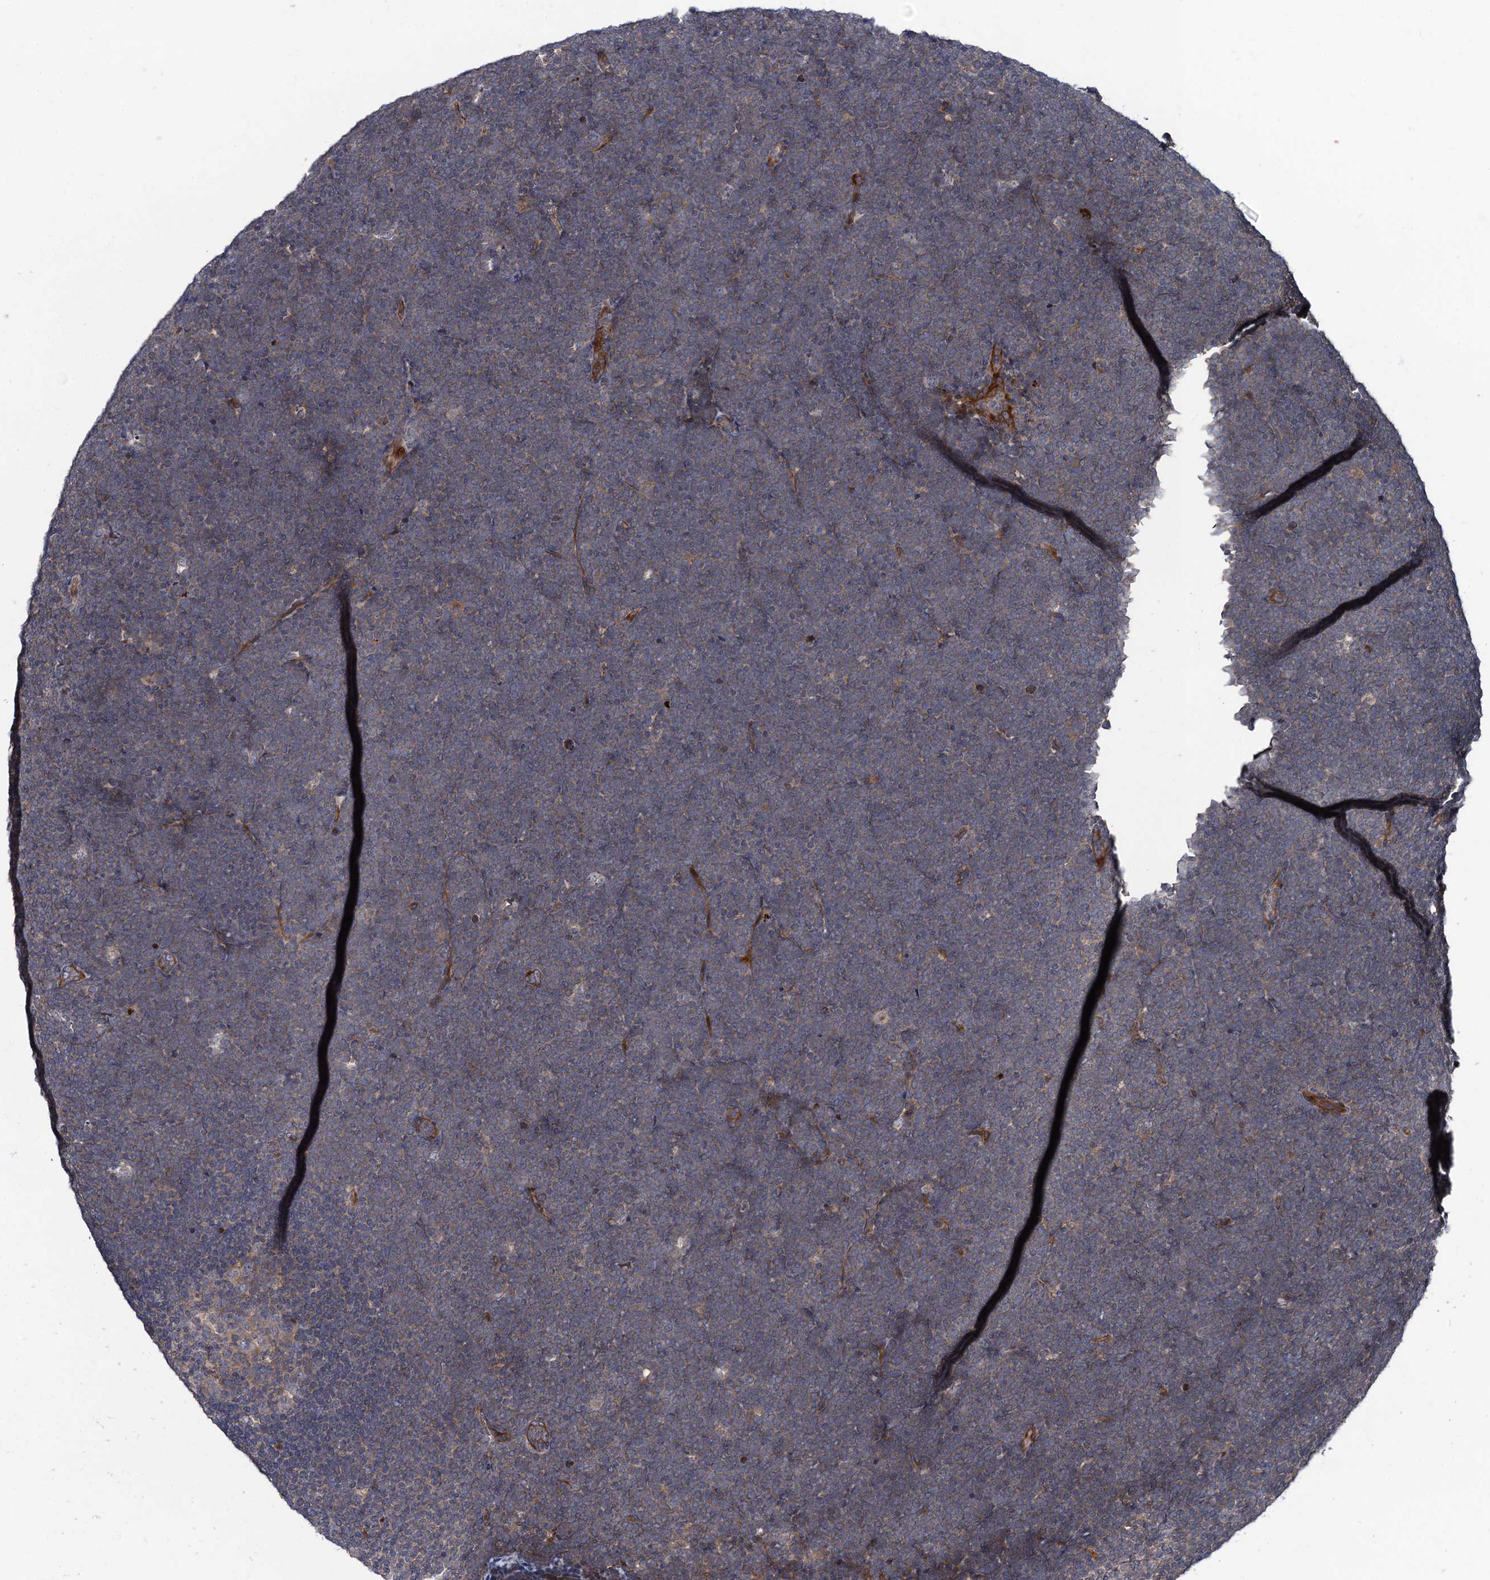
{"staining": {"intensity": "weak", "quantity": "25%-75%", "location": "cytoplasmic/membranous"}, "tissue": "lymphoma", "cell_type": "Tumor cells", "image_type": "cancer", "snomed": [{"axis": "morphology", "description": "Malignant lymphoma, non-Hodgkin's type, High grade"}, {"axis": "topography", "description": "Lymph node"}], "caption": "The image reveals a brown stain indicating the presence of a protein in the cytoplasmic/membranous of tumor cells in lymphoma.", "gene": "KXD1", "patient": {"sex": "male", "age": 13}}